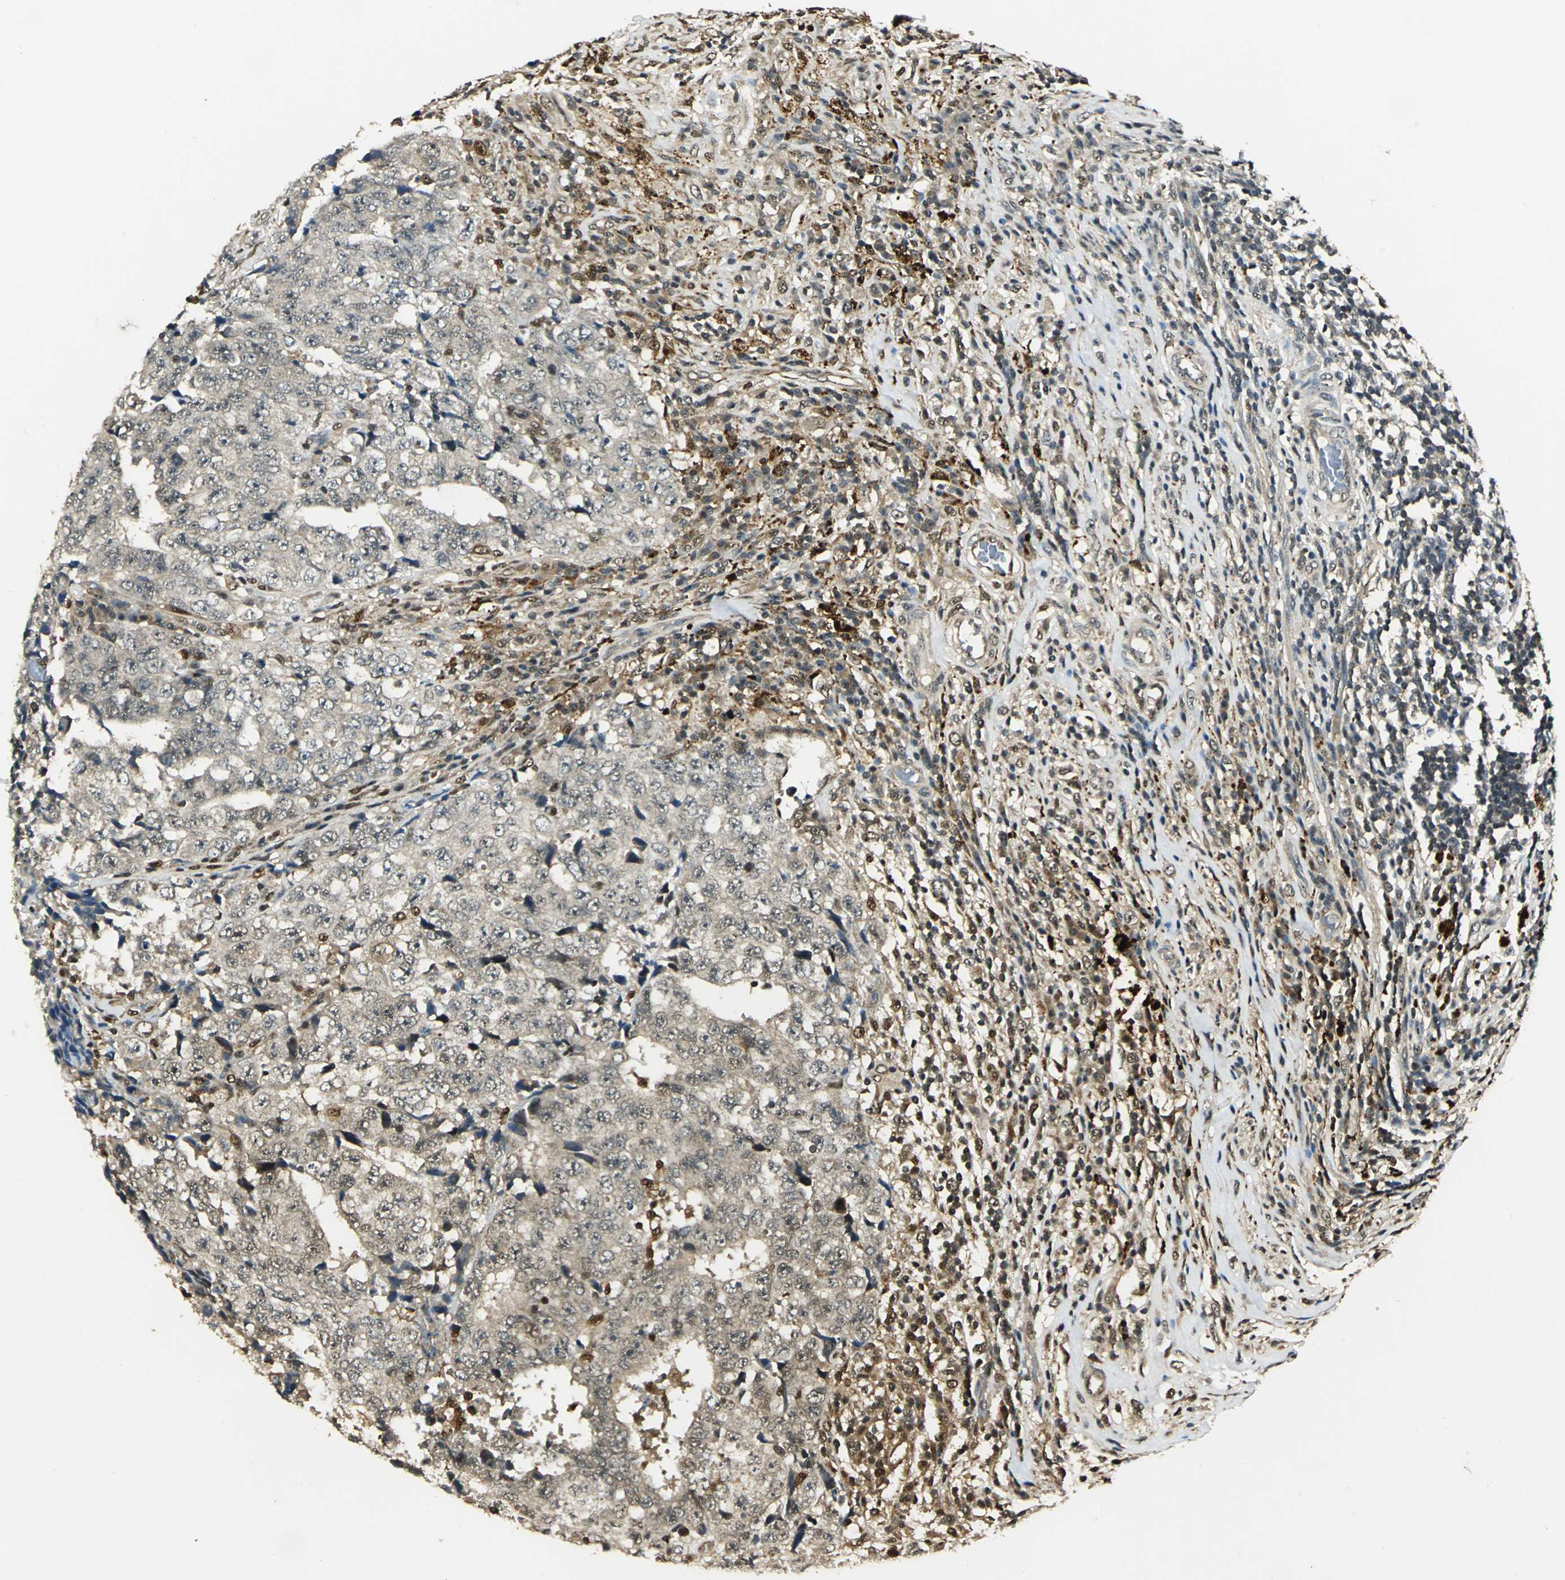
{"staining": {"intensity": "weak", "quantity": ">75%", "location": "cytoplasmic/membranous,nuclear"}, "tissue": "testis cancer", "cell_type": "Tumor cells", "image_type": "cancer", "snomed": [{"axis": "morphology", "description": "Necrosis, NOS"}, {"axis": "morphology", "description": "Carcinoma, Embryonal, NOS"}, {"axis": "topography", "description": "Testis"}], "caption": "Testis cancer (embryonal carcinoma) was stained to show a protein in brown. There is low levels of weak cytoplasmic/membranous and nuclear staining in approximately >75% of tumor cells.", "gene": "PPP1R13L", "patient": {"sex": "male", "age": 19}}